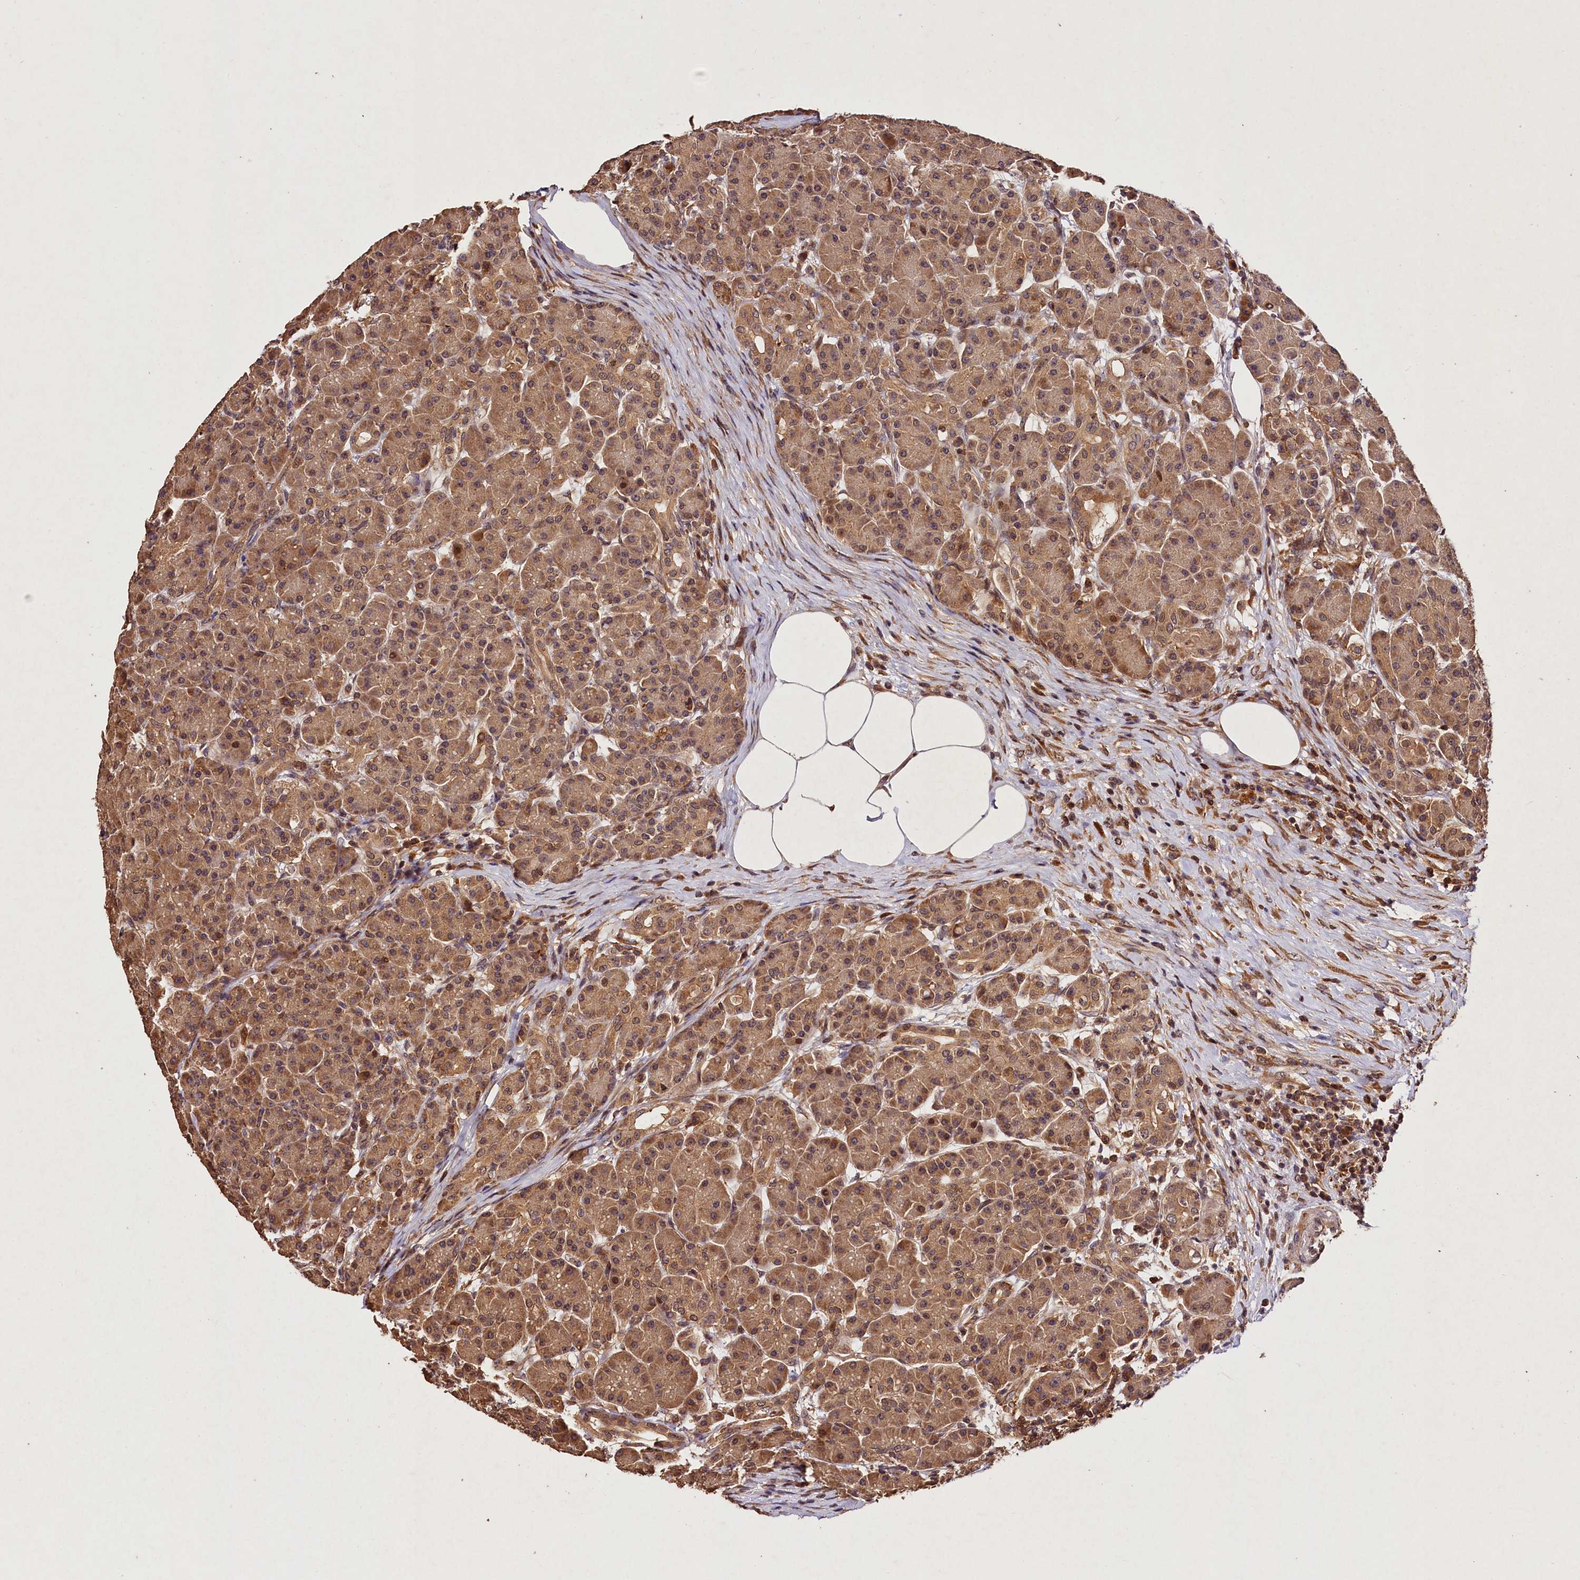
{"staining": {"intensity": "moderate", "quantity": ">75%", "location": "cytoplasmic/membranous,nuclear"}, "tissue": "pancreas", "cell_type": "Exocrine glandular cells", "image_type": "normal", "snomed": [{"axis": "morphology", "description": "Normal tissue, NOS"}, {"axis": "topography", "description": "Pancreas"}], "caption": "Unremarkable pancreas displays moderate cytoplasmic/membranous,nuclear positivity in about >75% of exocrine glandular cells, visualized by immunohistochemistry. (DAB (3,3'-diaminobenzidine) = brown stain, brightfield microscopy at high magnification).", "gene": "KPTN", "patient": {"sex": "male", "age": 63}}